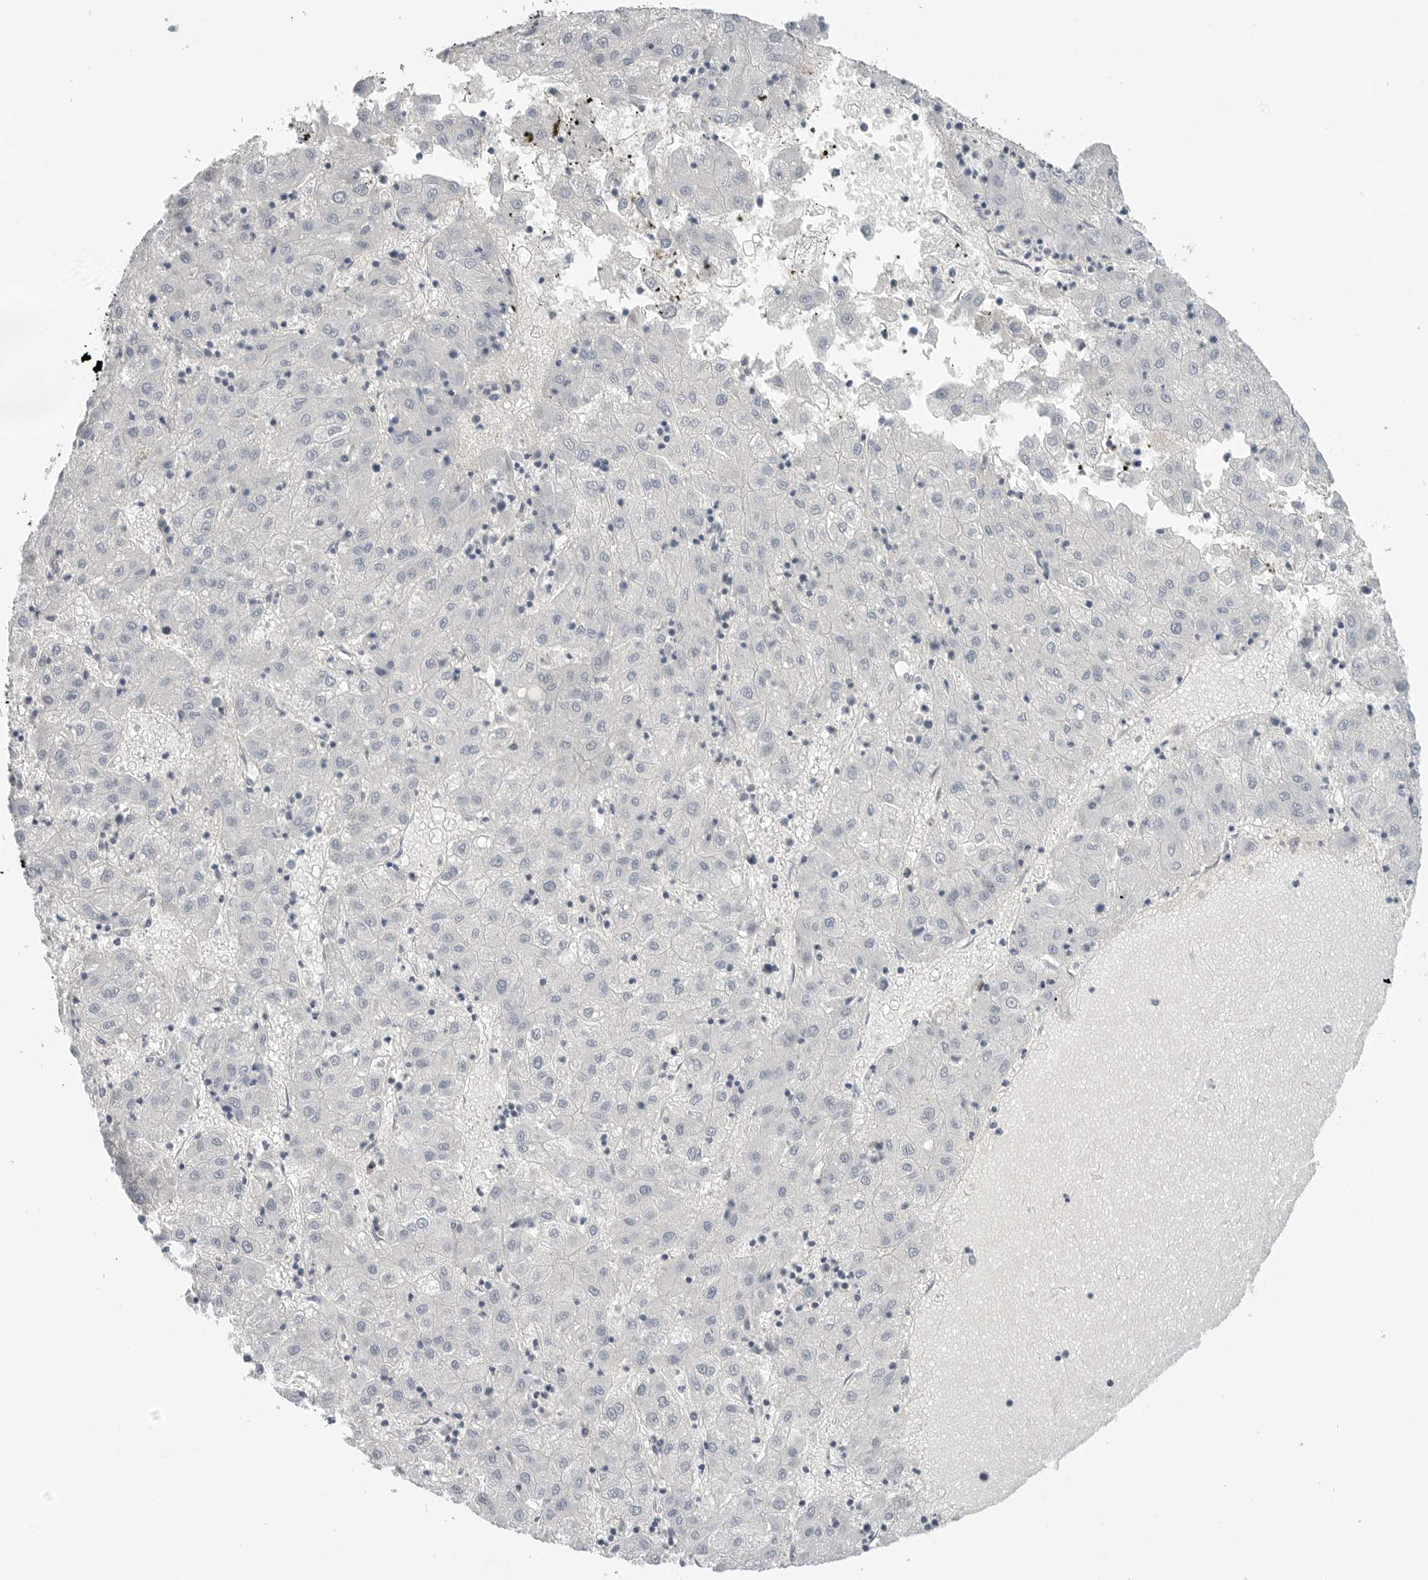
{"staining": {"intensity": "negative", "quantity": "none", "location": "none"}, "tissue": "liver cancer", "cell_type": "Tumor cells", "image_type": "cancer", "snomed": [{"axis": "morphology", "description": "Carcinoma, Hepatocellular, NOS"}, {"axis": "topography", "description": "Liver"}], "caption": "The IHC histopathology image has no significant positivity in tumor cells of liver cancer tissue. (DAB (3,3'-diaminobenzidine) immunohistochemistry, high magnification).", "gene": "STXBP3", "patient": {"sex": "male", "age": 72}}